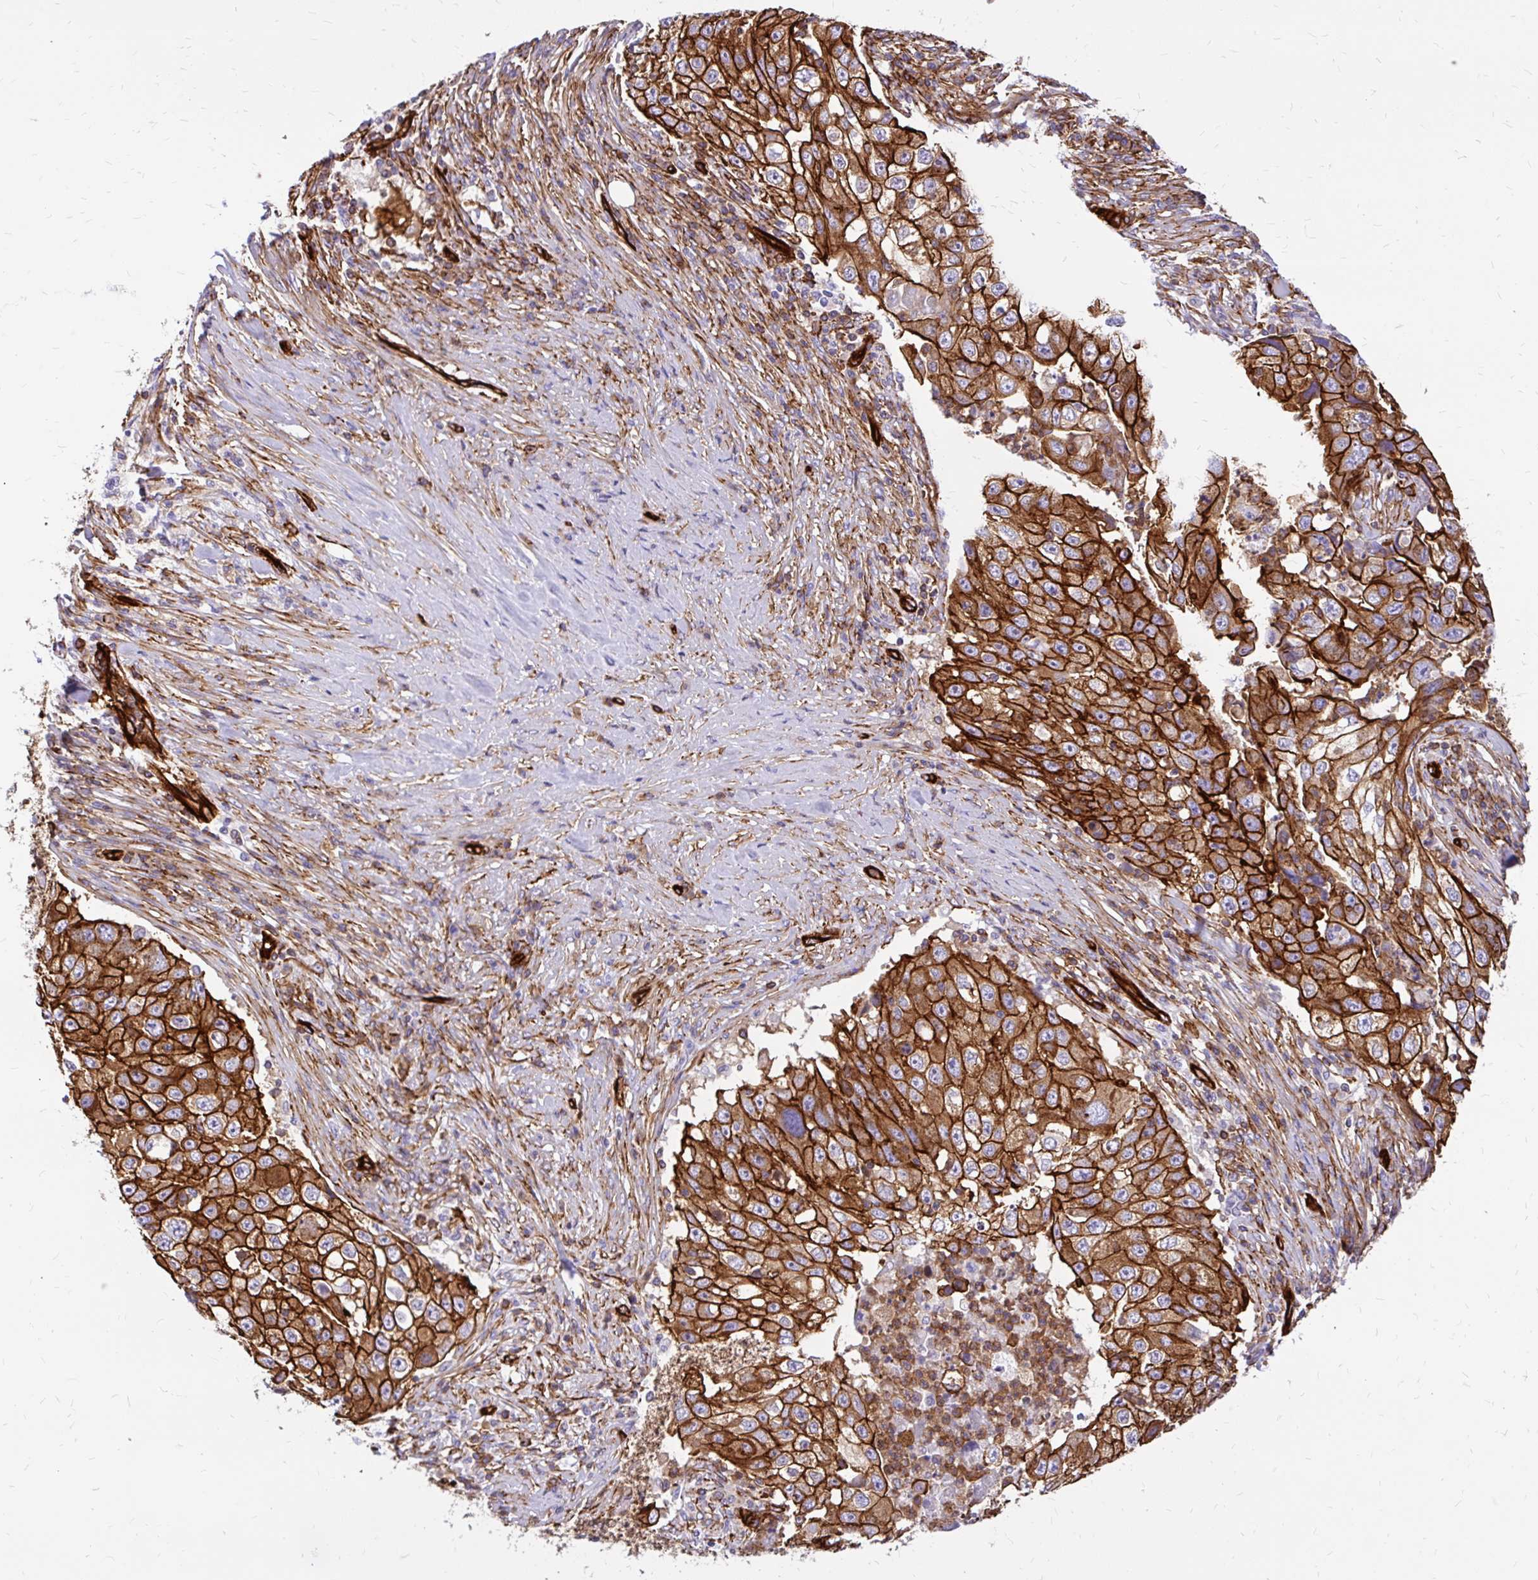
{"staining": {"intensity": "strong", "quantity": ">75%", "location": "cytoplasmic/membranous"}, "tissue": "lung cancer", "cell_type": "Tumor cells", "image_type": "cancer", "snomed": [{"axis": "morphology", "description": "Squamous cell carcinoma, NOS"}, {"axis": "topography", "description": "Lung"}], "caption": "Protein positivity by immunohistochemistry shows strong cytoplasmic/membranous staining in approximately >75% of tumor cells in lung cancer (squamous cell carcinoma).", "gene": "MAP1LC3B", "patient": {"sex": "male", "age": 64}}